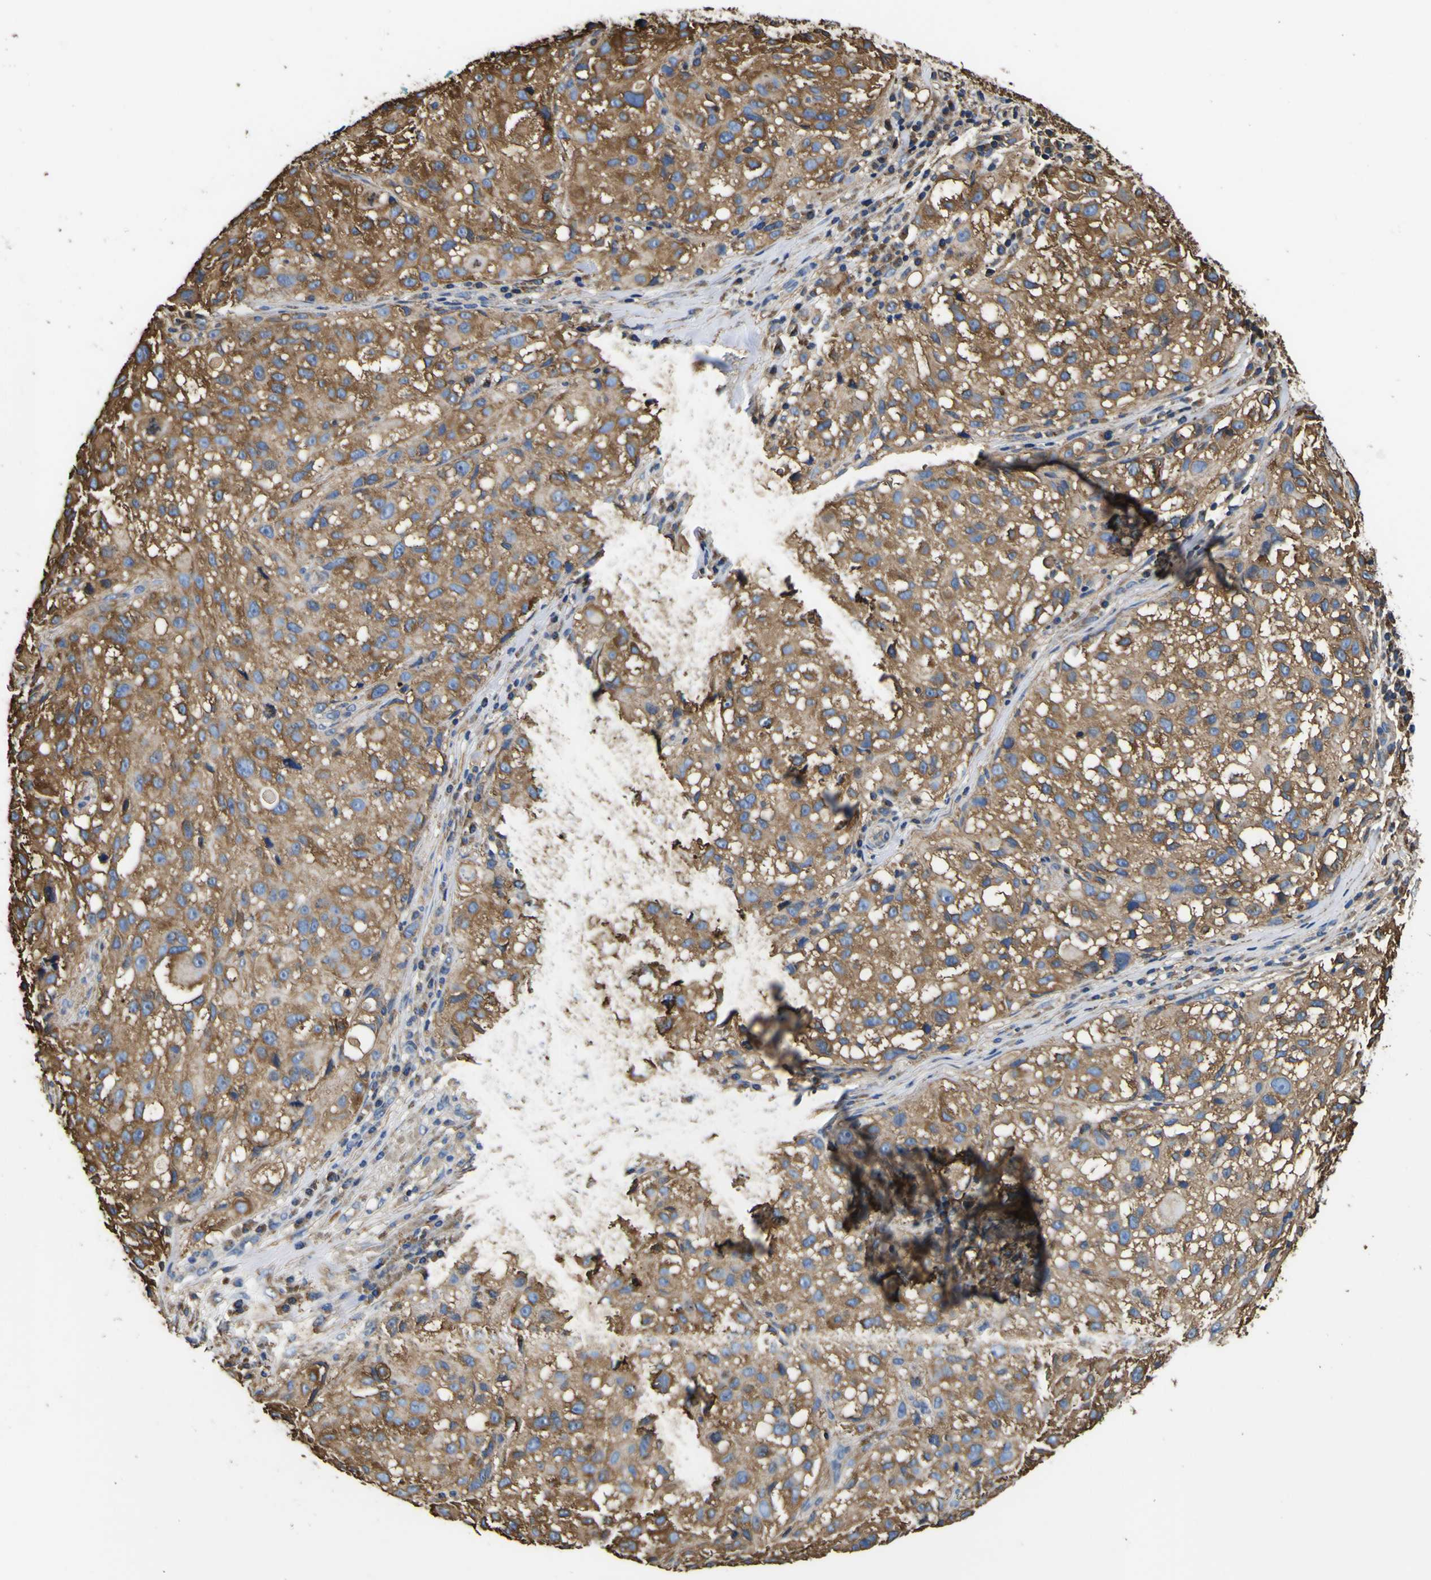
{"staining": {"intensity": "moderate", "quantity": ">75%", "location": "cytoplasmic/membranous"}, "tissue": "melanoma", "cell_type": "Tumor cells", "image_type": "cancer", "snomed": [{"axis": "morphology", "description": "Necrosis, NOS"}, {"axis": "morphology", "description": "Malignant melanoma, NOS"}, {"axis": "topography", "description": "Skin"}], "caption": "High-power microscopy captured an IHC micrograph of melanoma, revealing moderate cytoplasmic/membranous staining in approximately >75% of tumor cells.", "gene": "TUBA1B", "patient": {"sex": "female", "age": 87}}